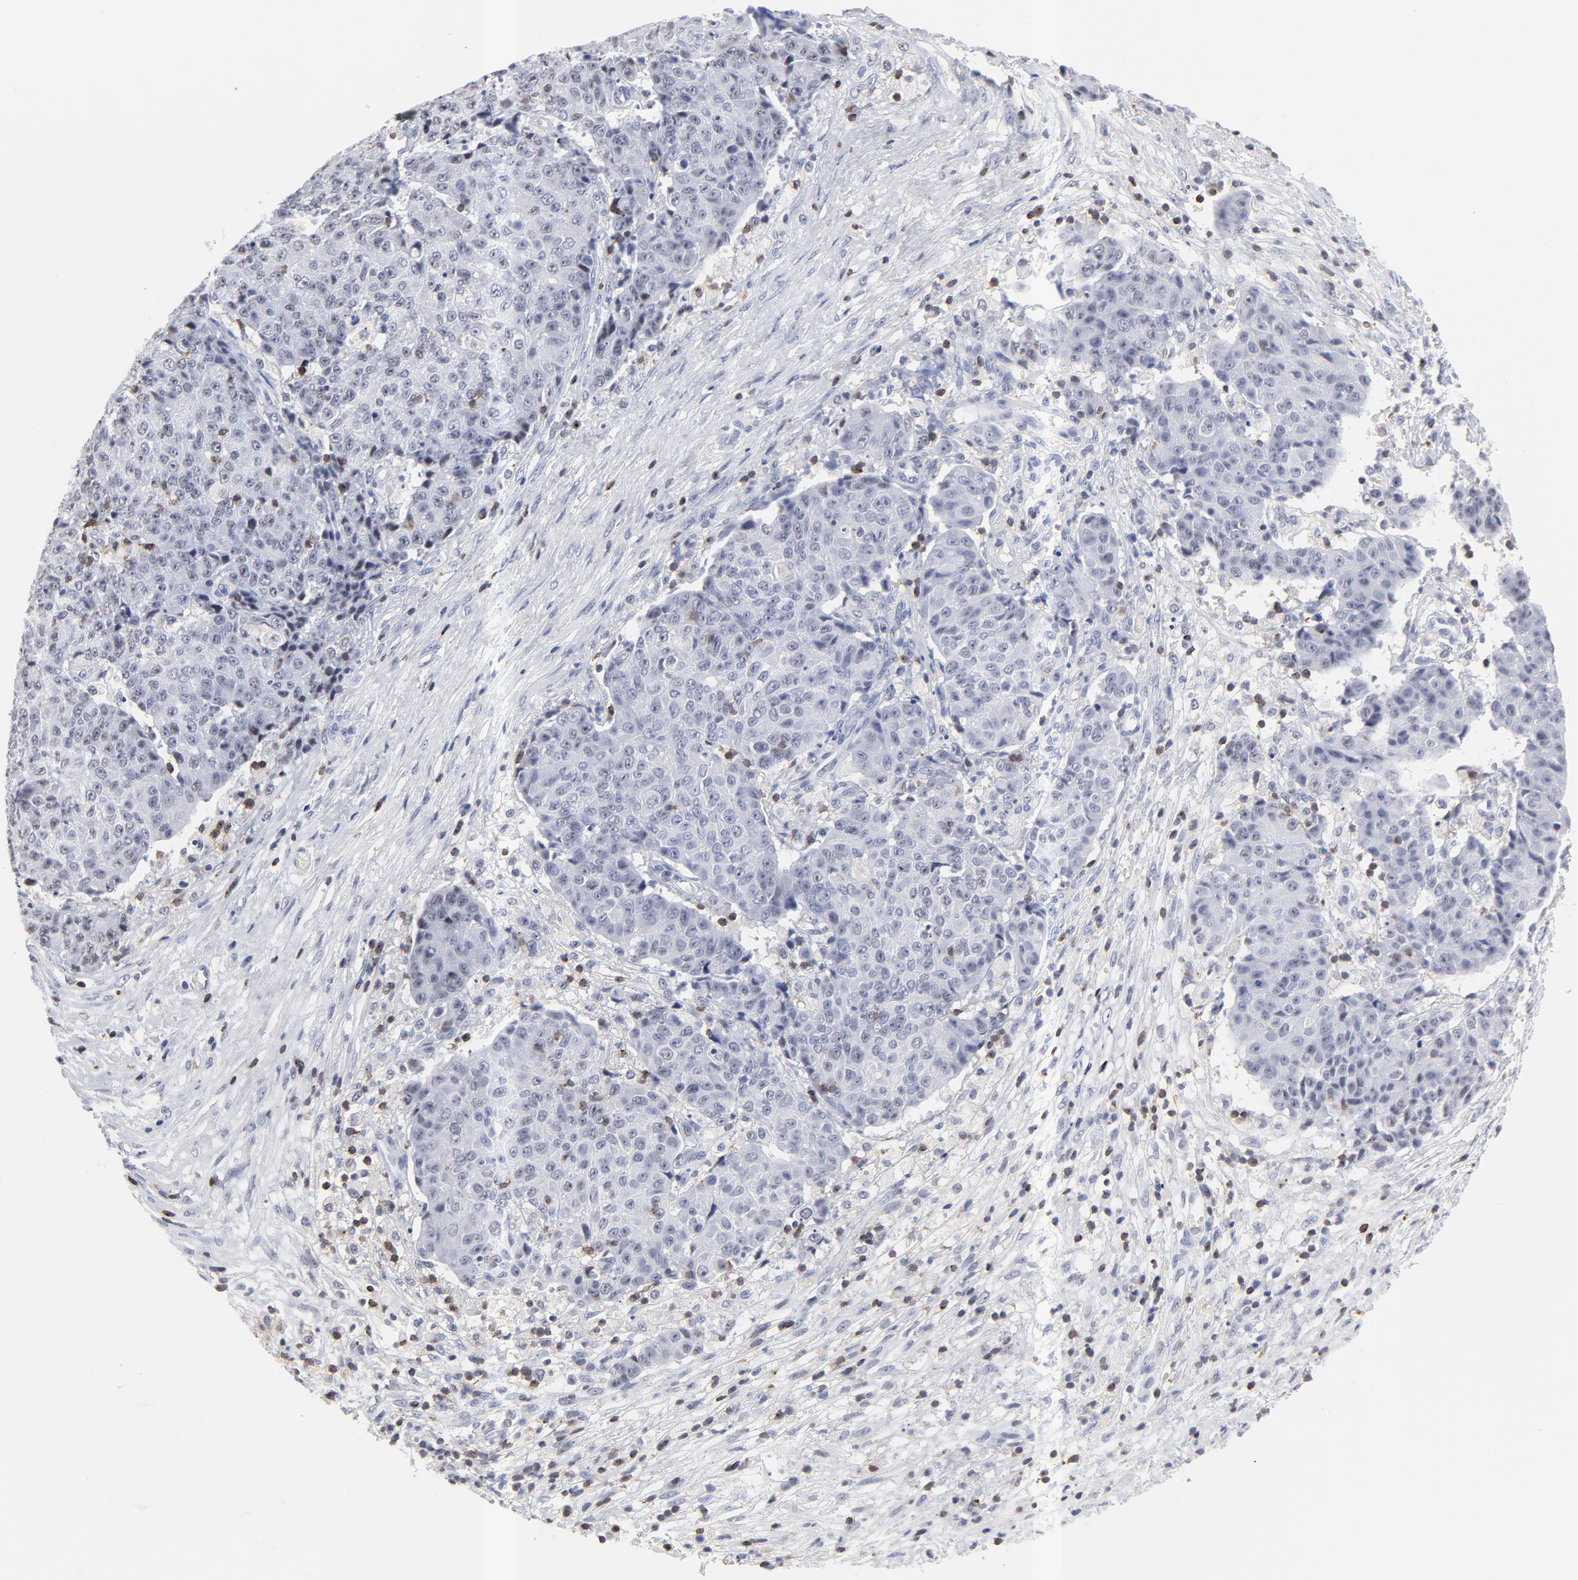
{"staining": {"intensity": "negative", "quantity": "none", "location": "none"}, "tissue": "ovarian cancer", "cell_type": "Tumor cells", "image_type": "cancer", "snomed": [{"axis": "morphology", "description": "Carcinoma, endometroid"}, {"axis": "topography", "description": "Ovary"}], "caption": "Ovarian endometroid carcinoma stained for a protein using immunohistochemistry demonstrates no staining tumor cells.", "gene": "CD2", "patient": {"sex": "female", "age": 42}}